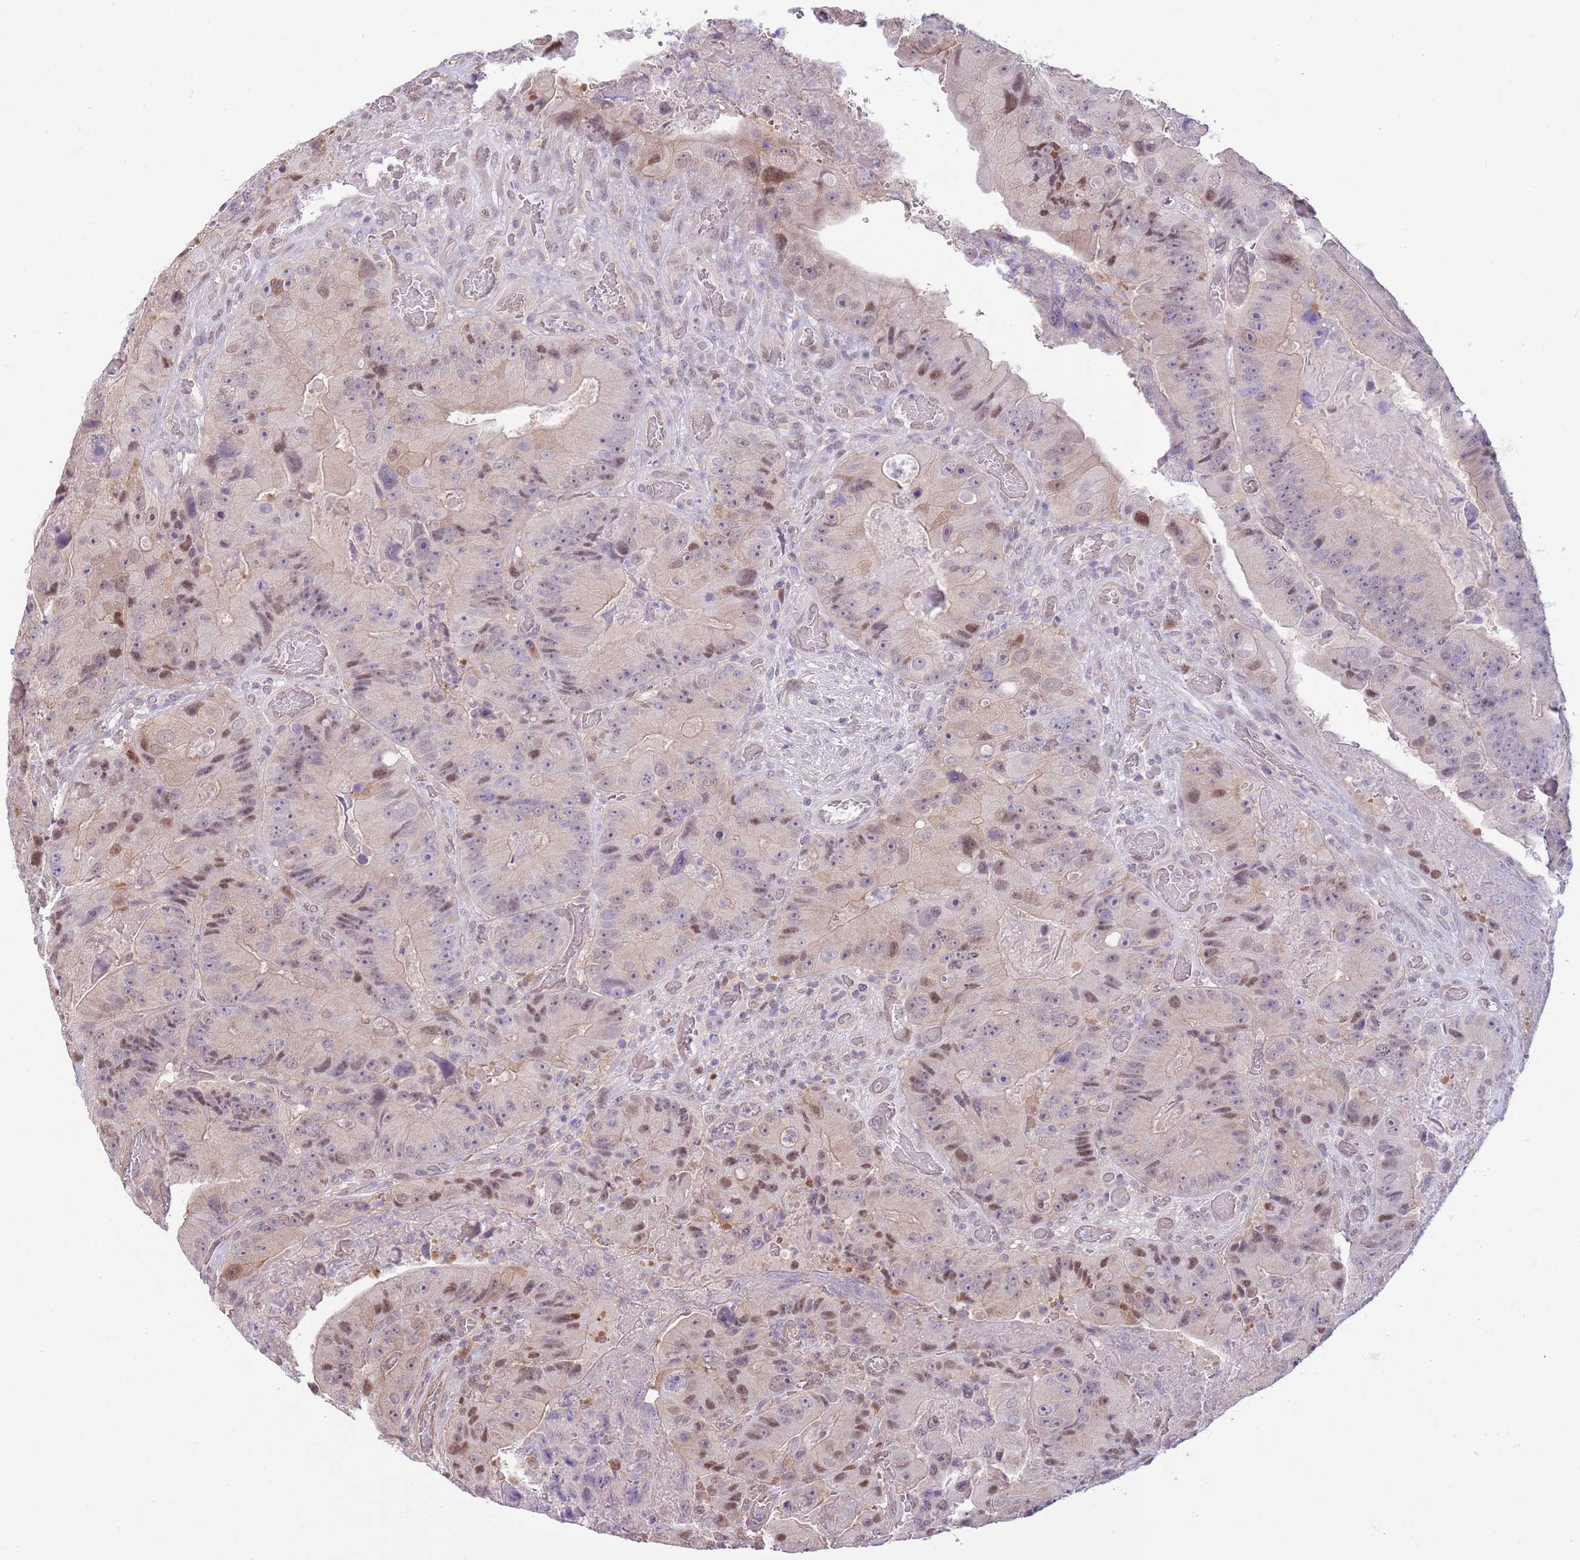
{"staining": {"intensity": "moderate", "quantity": "25%-75%", "location": "nuclear"}, "tissue": "colorectal cancer", "cell_type": "Tumor cells", "image_type": "cancer", "snomed": [{"axis": "morphology", "description": "Adenocarcinoma, NOS"}, {"axis": "topography", "description": "Colon"}], "caption": "Colorectal adenocarcinoma stained with a protein marker shows moderate staining in tumor cells.", "gene": "NSFL1C", "patient": {"sex": "female", "age": 86}}